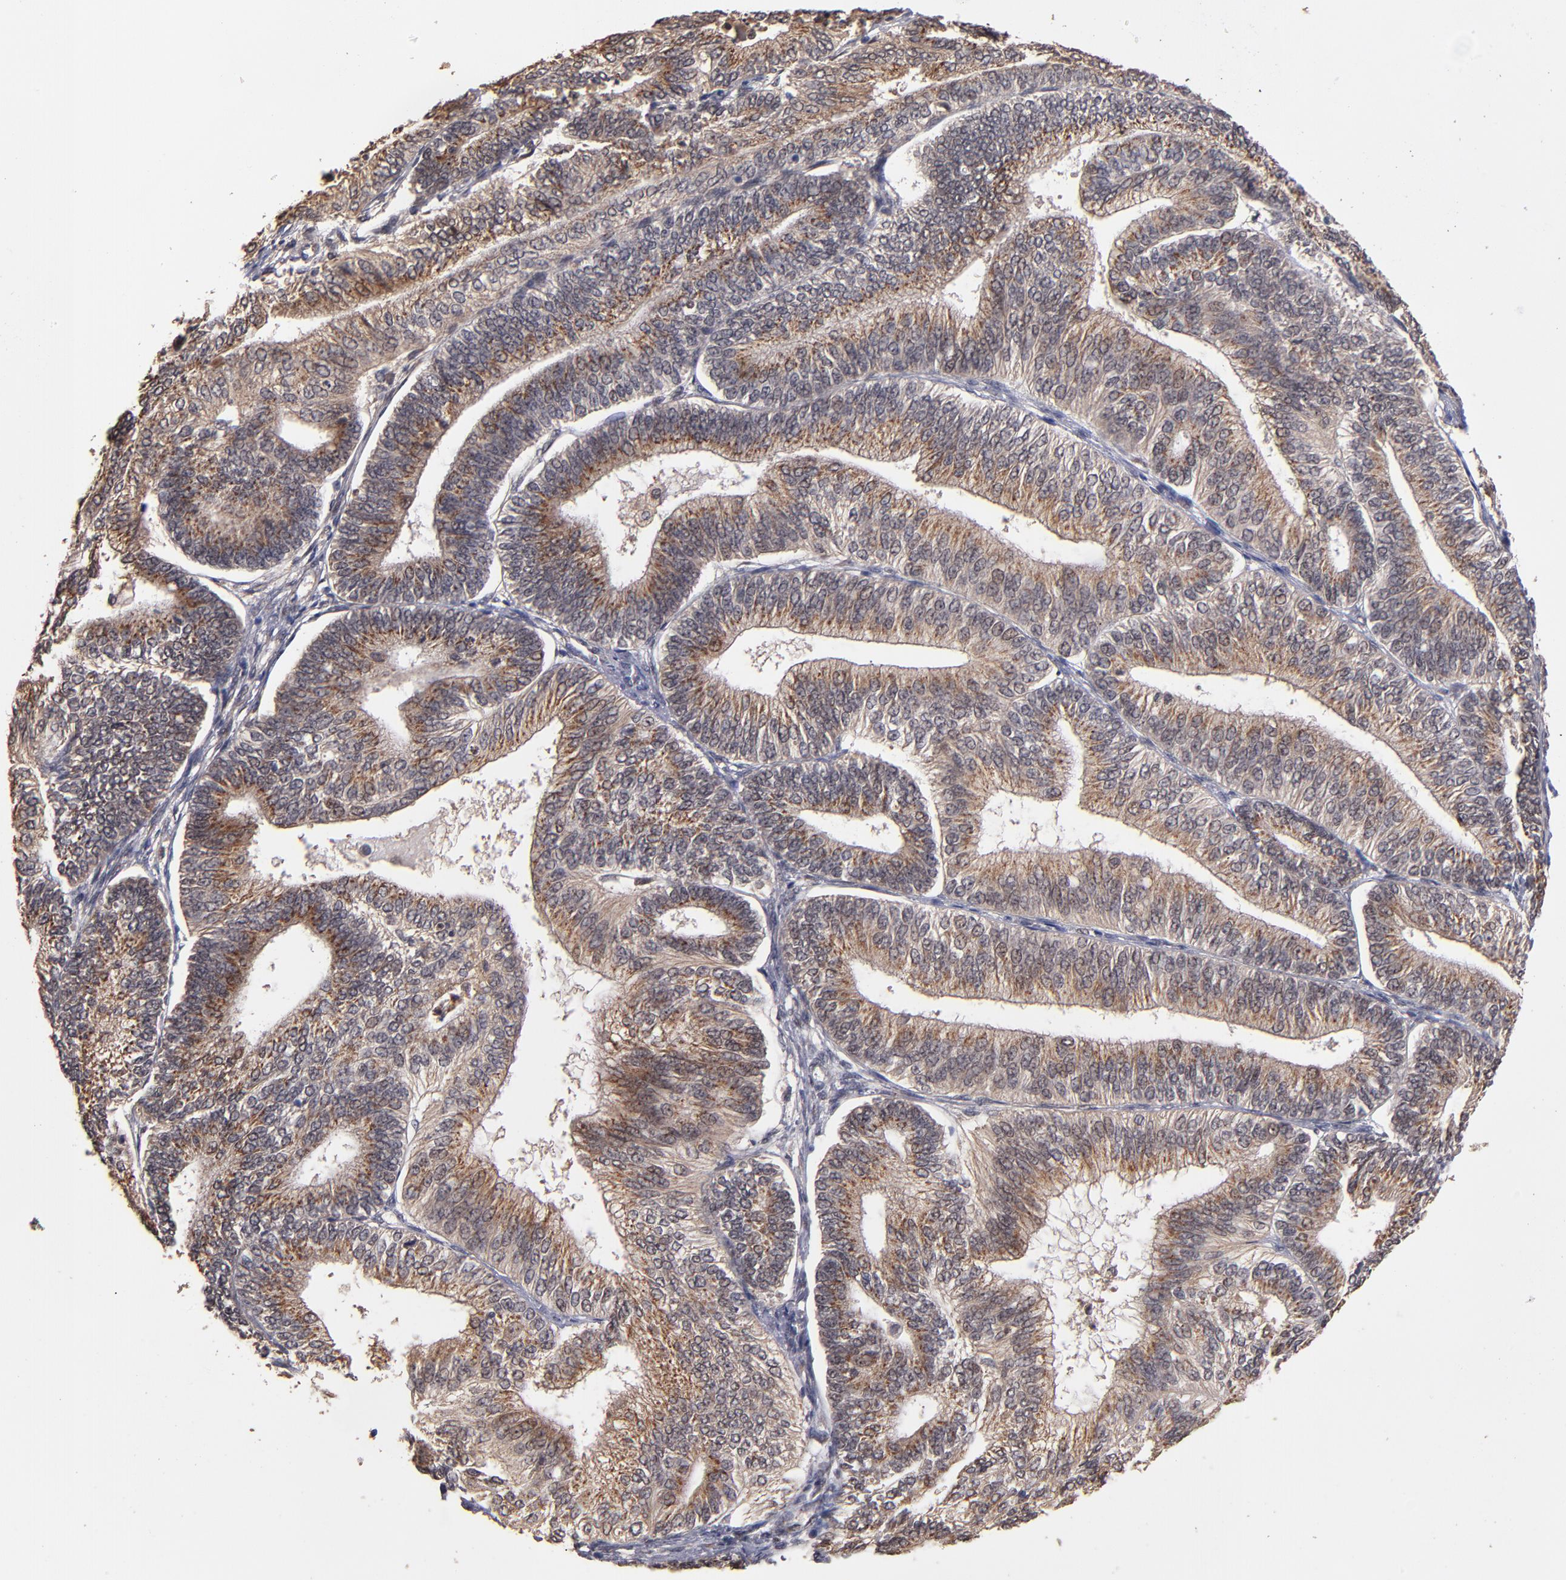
{"staining": {"intensity": "moderate", "quantity": ">75%", "location": "cytoplasmic/membranous"}, "tissue": "endometrial cancer", "cell_type": "Tumor cells", "image_type": "cancer", "snomed": [{"axis": "morphology", "description": "Adenocarcinoma, NOS"}, {"axis": "topography", "description": "Endometrium"}], "caption": "This image demonstrates immunohistochemistry staining of human adenocarcinoma (endometrial), with medium moderate cytoplasmic/membranous expression in about >75% of tumor cells.", "gene": "EAPP", "patient": {"sex": "female", "age": 55}}